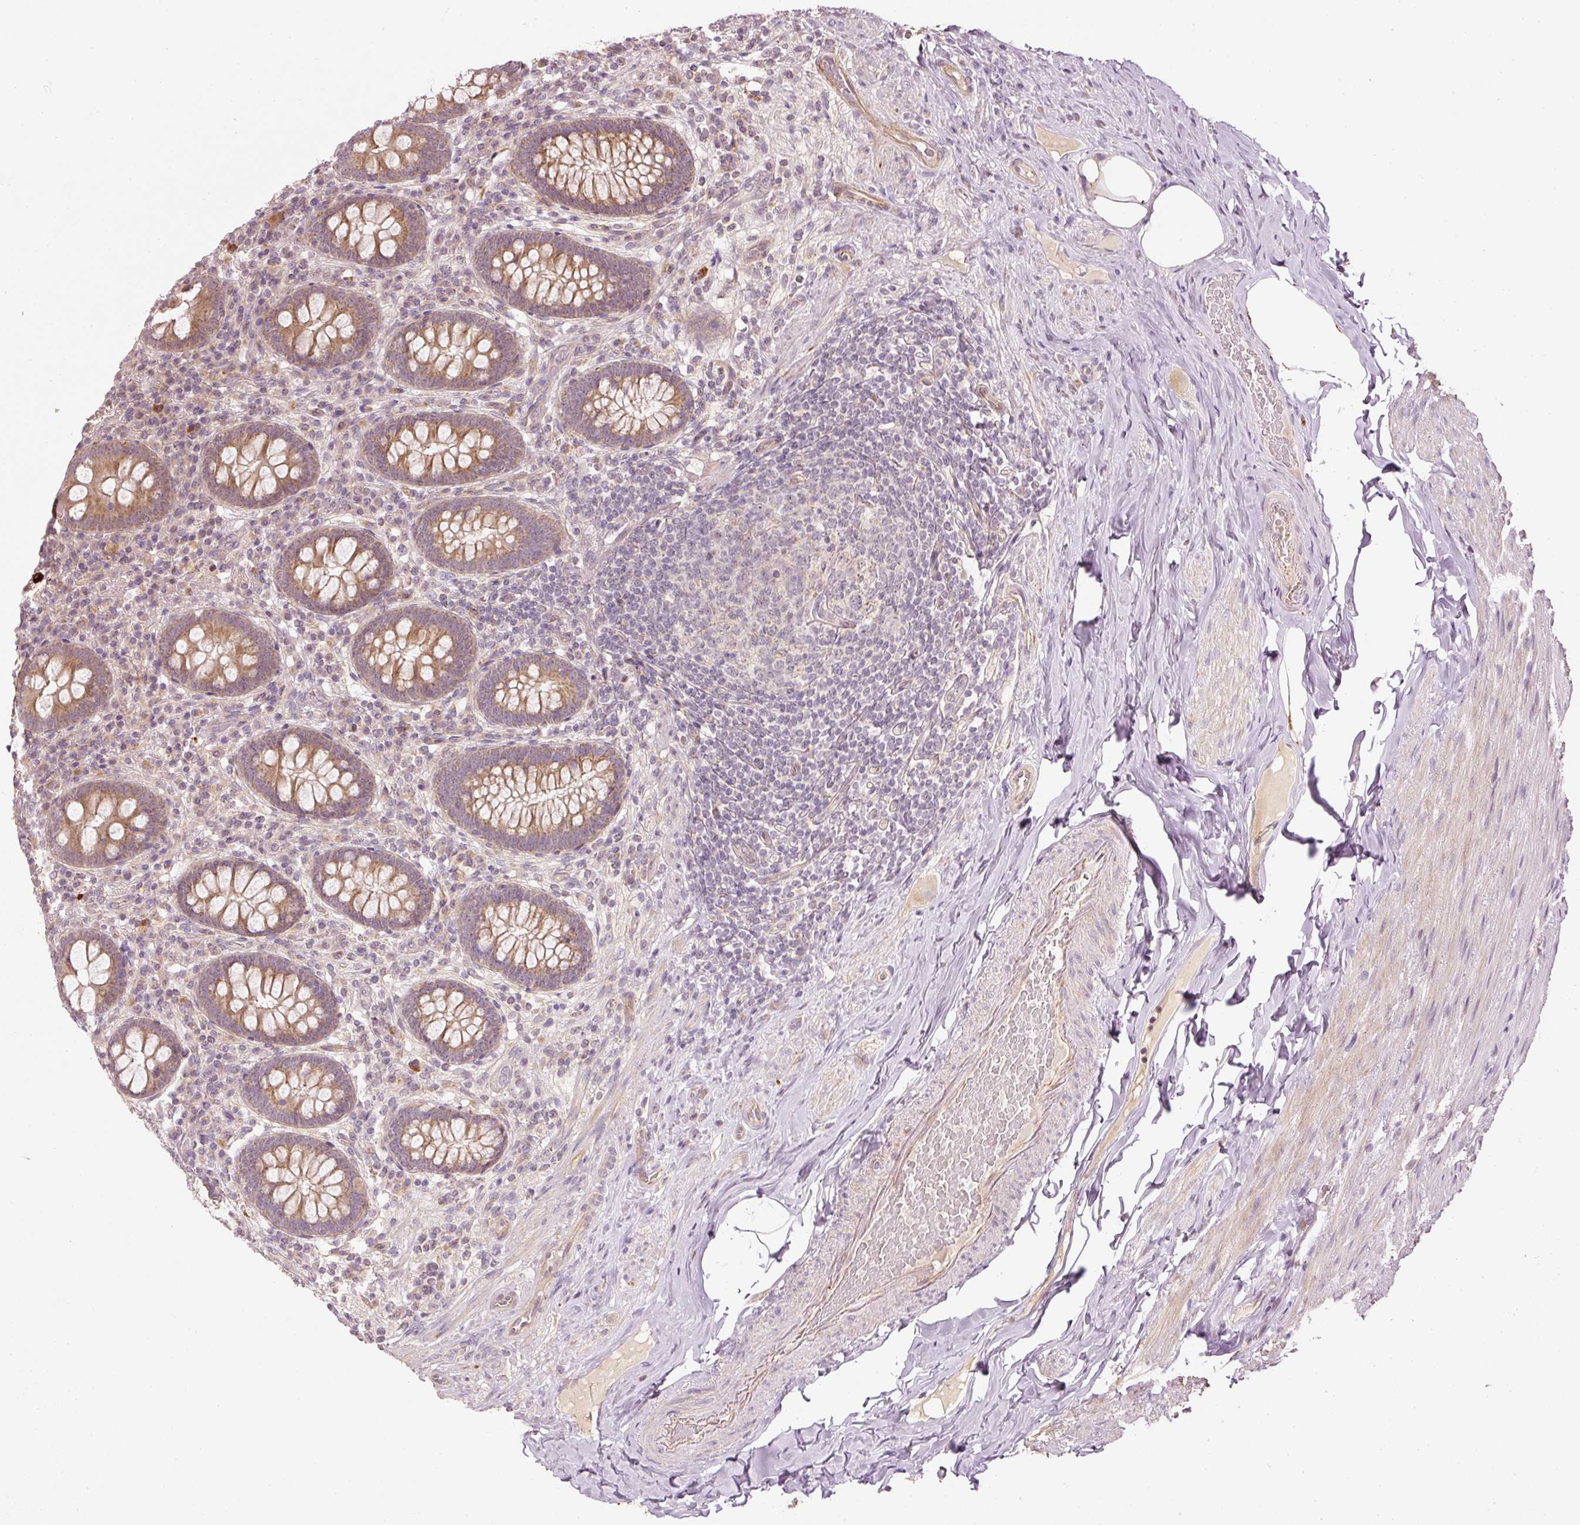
{"staining": {"intensity": "moderate", "quantity": ">75%", "location": "cytoplasmic/membranous"}, "tissue": "appendix", "cell_type": "Glandular cells", "image_type": "normal", "snomed": [{"axis": "morphology", "description": "Normal tissue, NOS"}, {"axis": "topography", "description": "Appendix"}], "caption": "IHC photomicrograph of benign appendix stained for a protein (brown), which shows medium levels of moderate cytoplasmic/membranous expression in approximately >75% of glandular cells.", "gene": "CDC20B", "patient": {"sex": "male", "age": 71}}